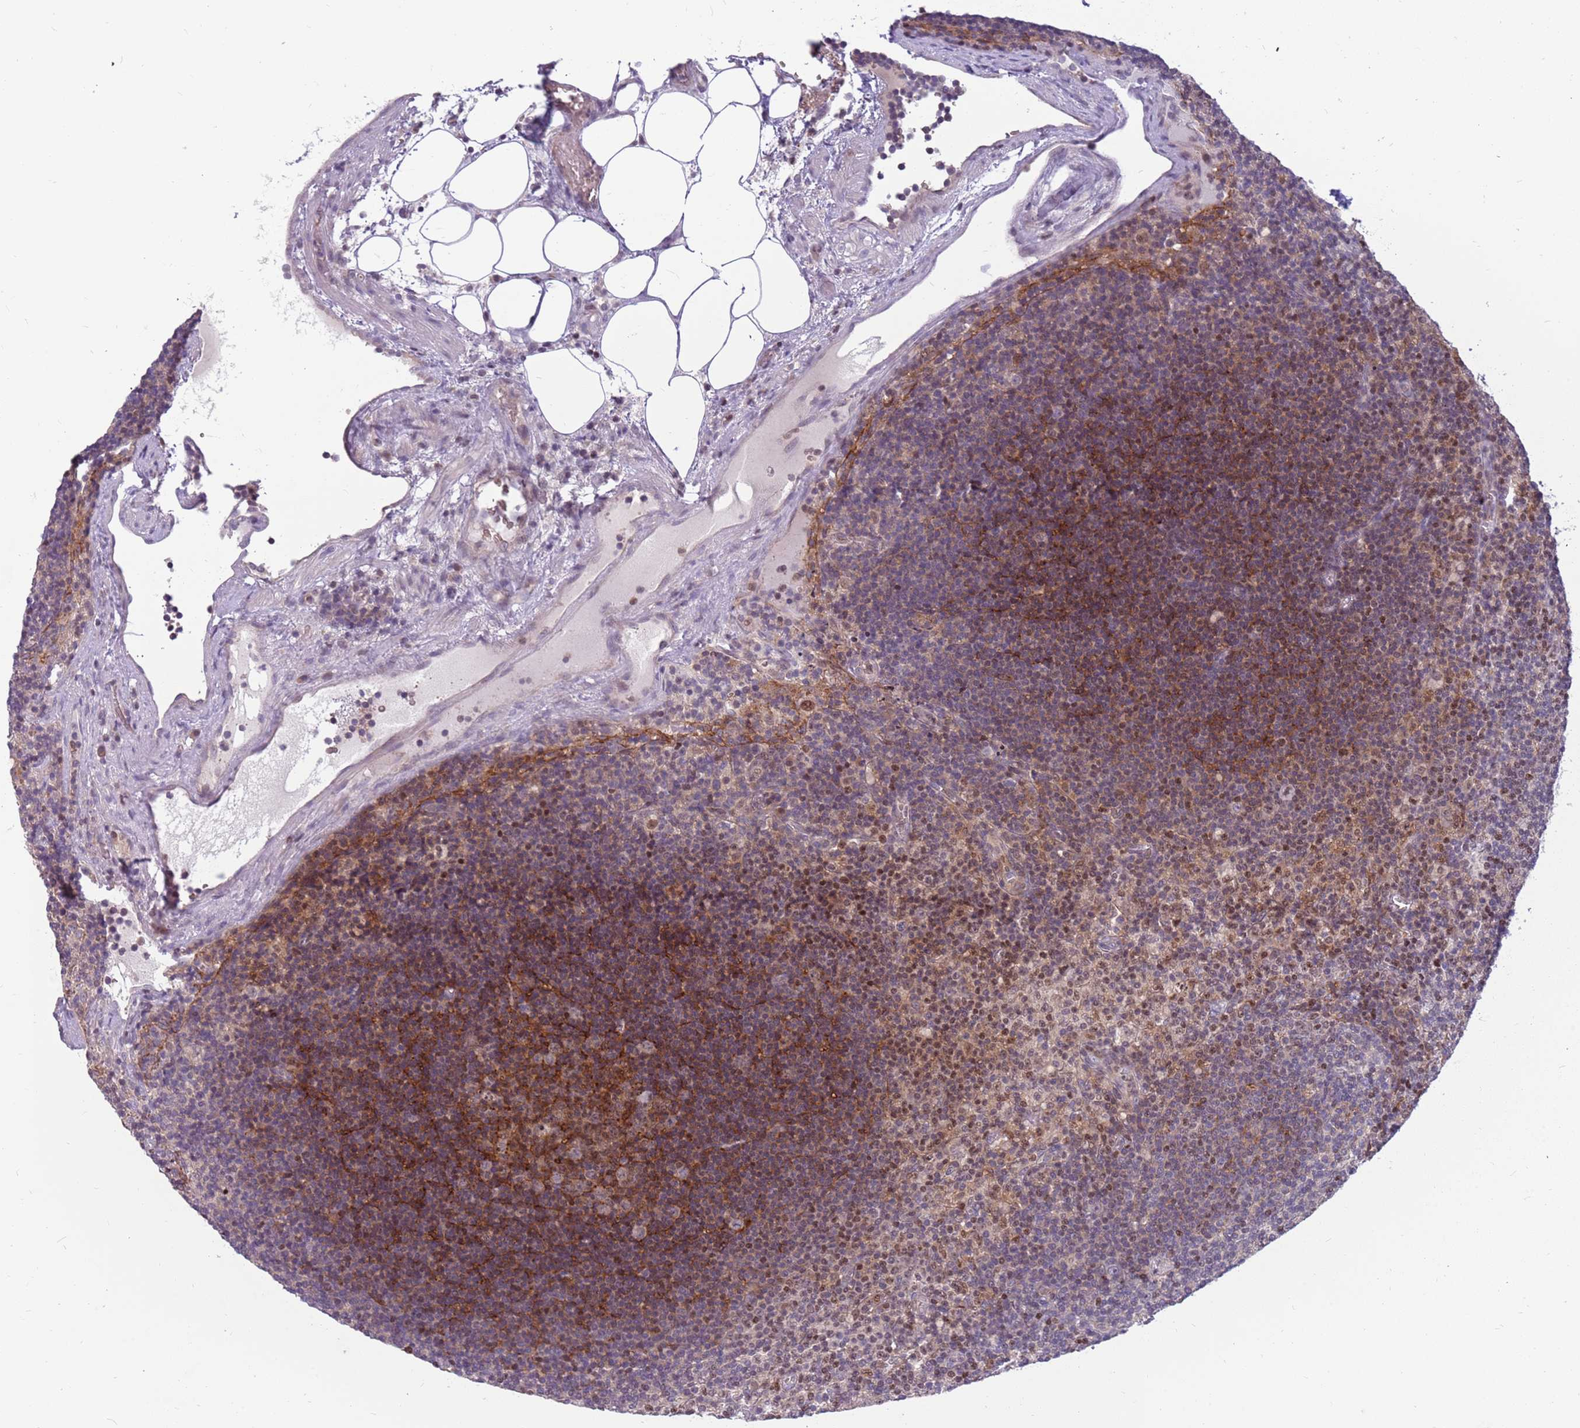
{"staining": {"intensity": "weak", "quantity": "<25%", "location": "cytoplasmic/membranous"}, "tissue": "lymph node", "cell_type": "Germinal center cells", "image_type": "normal", "snomed": [{"axis": "morphology", "description": "Normal tissue, NOS"}, {"axis": "topography", "description": "Lymph node"}], "caption": "Lymph node stained for a protein using IHC demonstrates no positivity germinal center cells.", "gene": "ARHGEF35", "patient": {"sex": "male", "age": 69}}